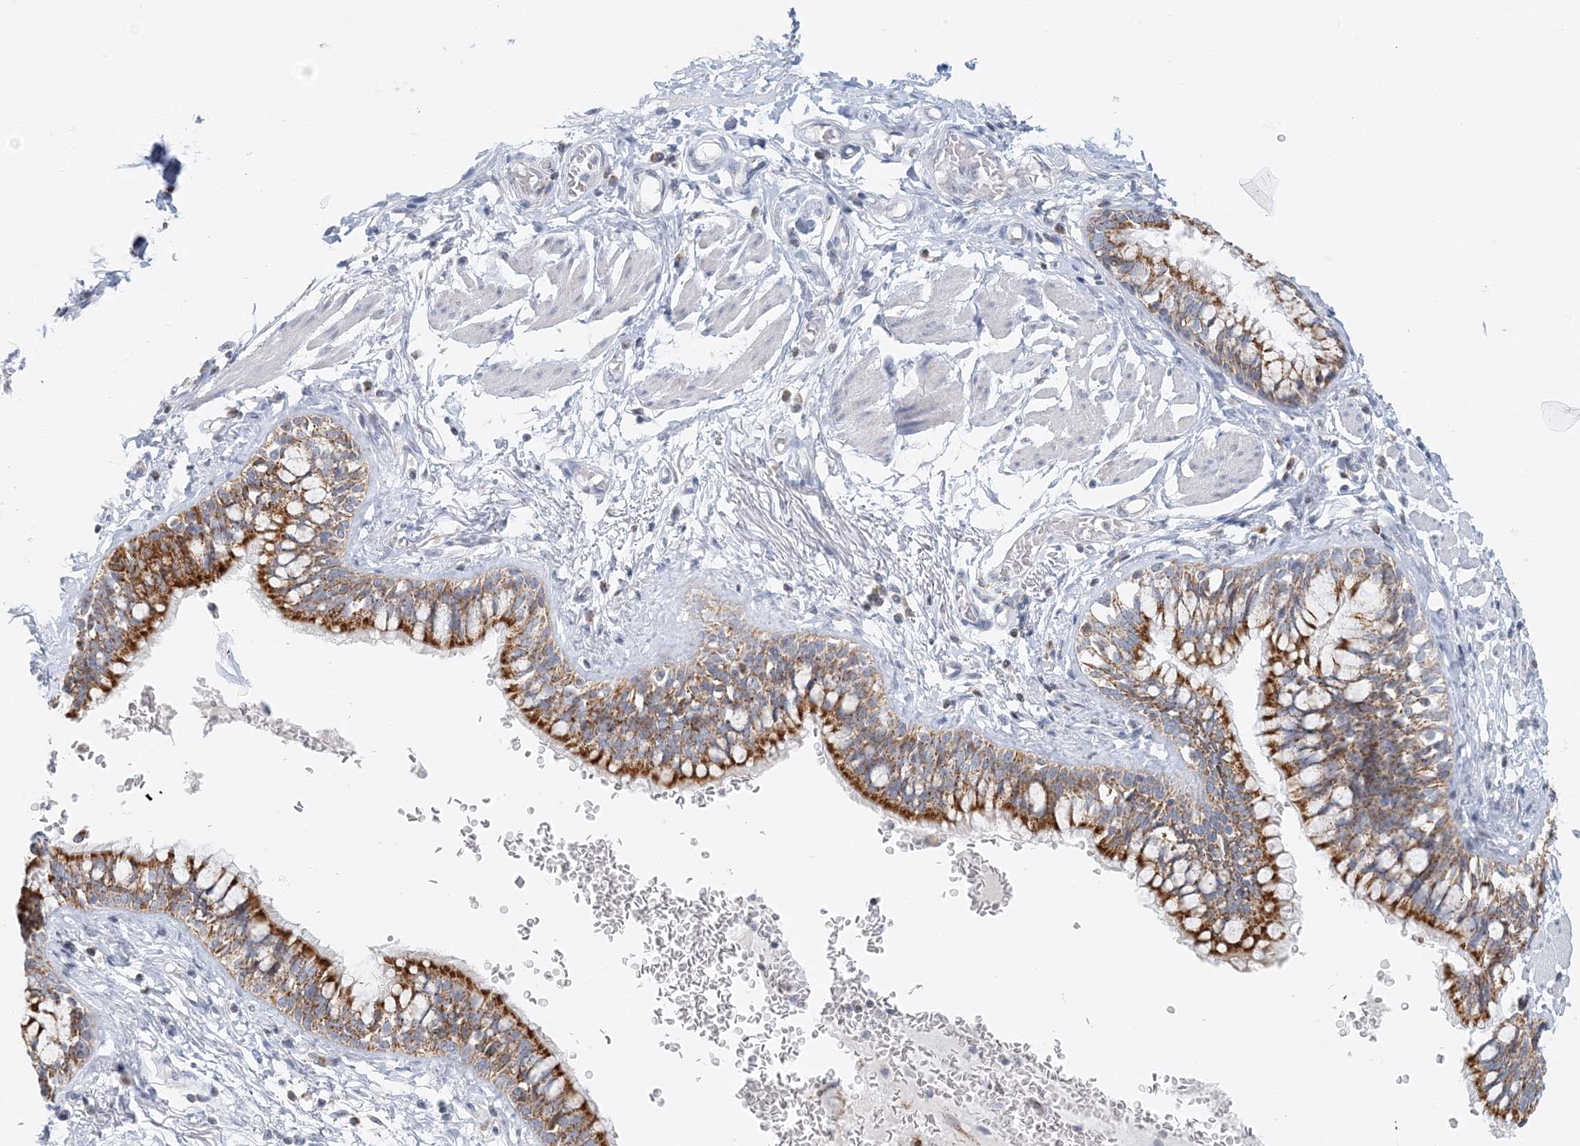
{"staining": {"intensity": "strong", "quantity": ">75%", "location": "cytoplasmic/membranous"}, "tissue": "bronchus", "cell_type": "Respiratory epithelial cells", "image_type": "normal", "snomed": [{"axis": "morphology", "description": "Normal tissue, NOS"}, {"axis": "topography", "description": "Cartilage tissue"}, {"axis": "topography", "description": "Bronchus"}], "caption": "This histopathology image displays benign bronchus stained with immunohistochemistry to label a protein in brown. The cytoplasmic/membranous of respiratory epithelial cells show strong positivity for the protein. Nuclei are counter-stained blue.", "gene": "BDH1", "patient": {"sex": "female", "age": 36}}